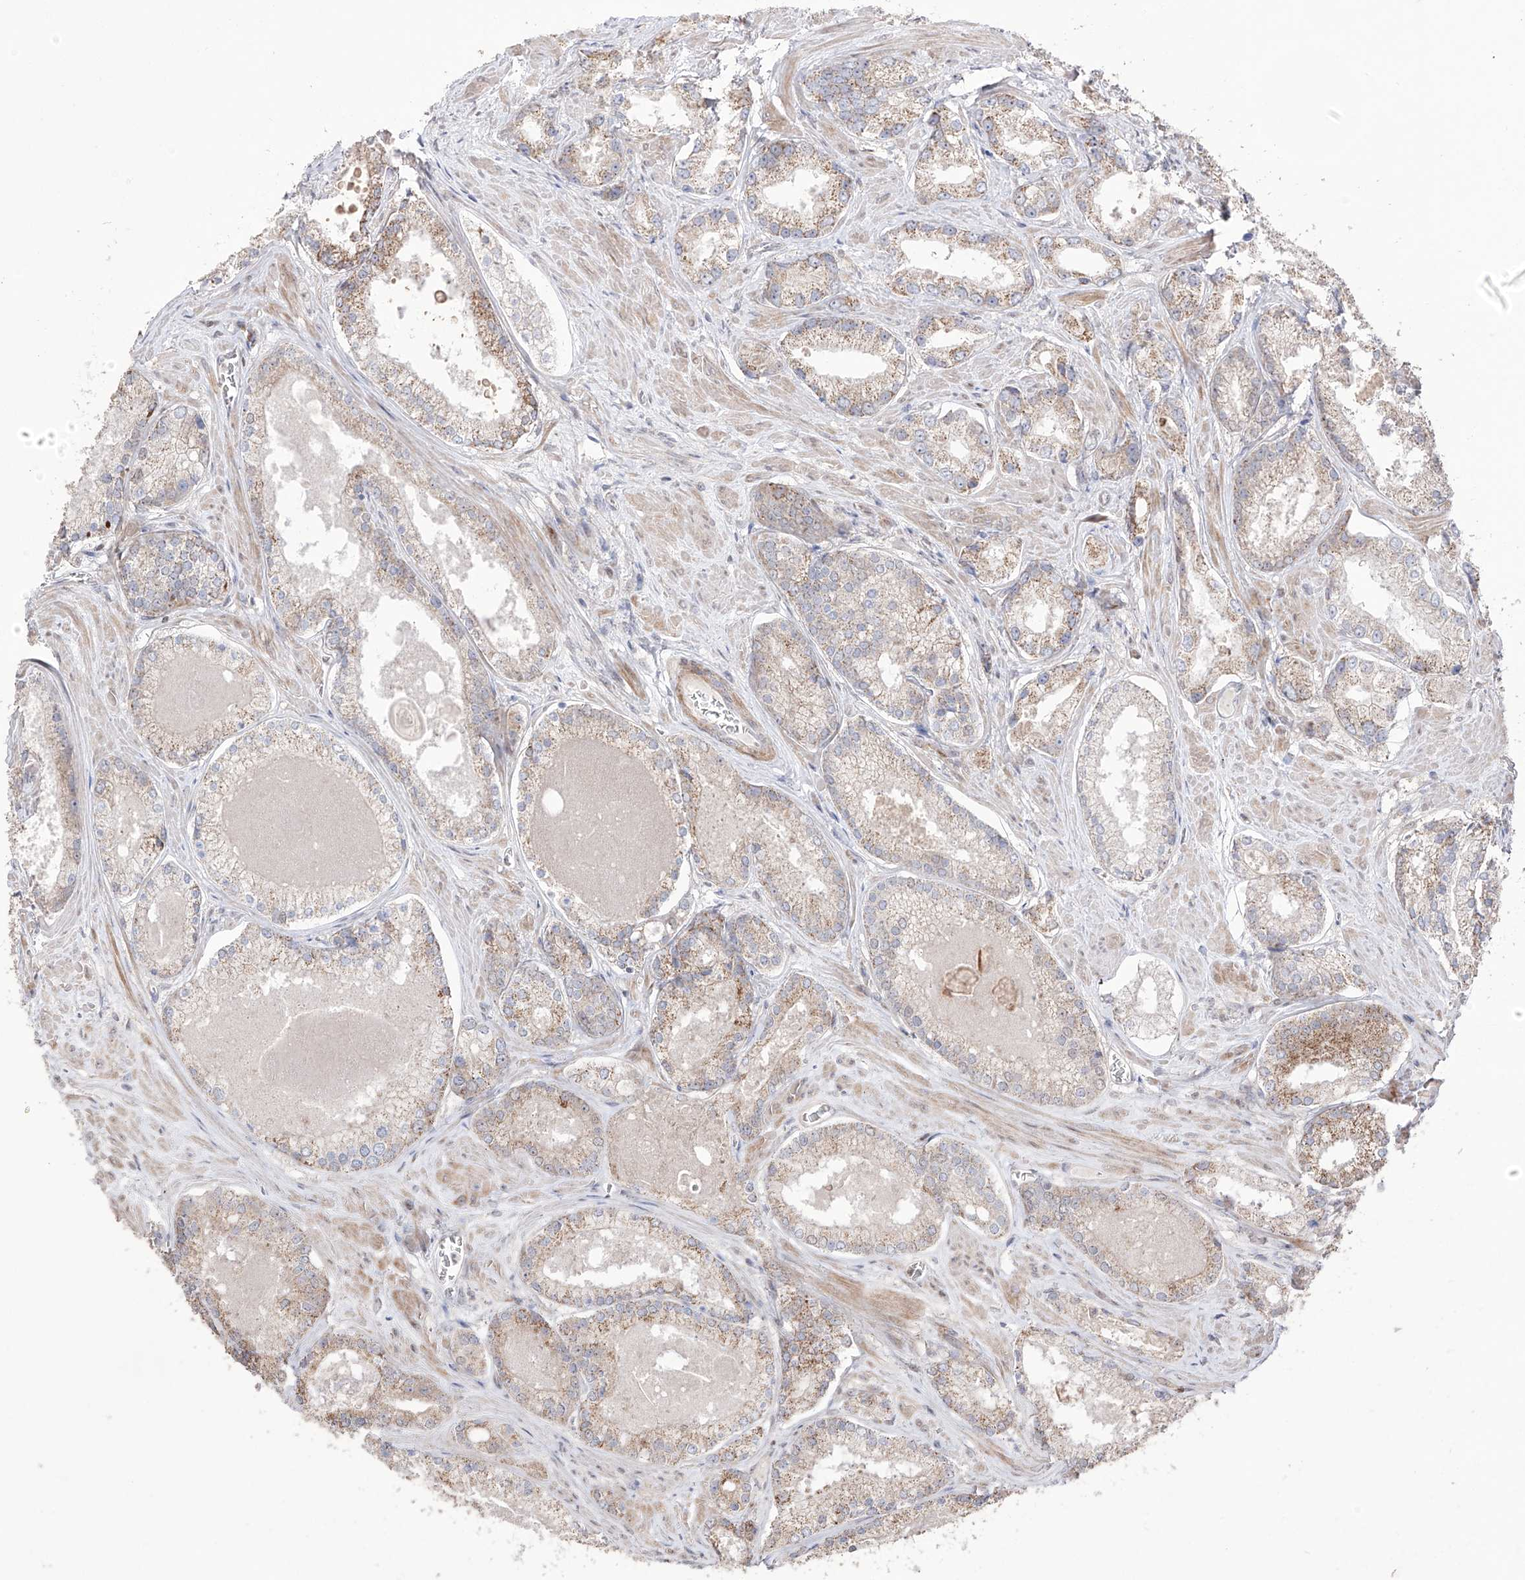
{"staining": {"intensity": "weak", "quantity": ">75%", "location": "cytoplasmic/membranous"}, "tissue": "prostate cancer", "cell_type": "Tumor cells", "image_type": "cancer", "snomed": [{"axis": "morphology", "description": "Adenocarcinoma, Low grade"}, {"axis": "topography", "description": "Prostate"}], "caption": "Weak cytoplasmic/membranous positivity is appreciated in approximately >75% of tumor cells in prostate cancer (low-grade adenocarcinoma).", "gene": "YKT6", "patient": {"sex": "male", "age": 54}}